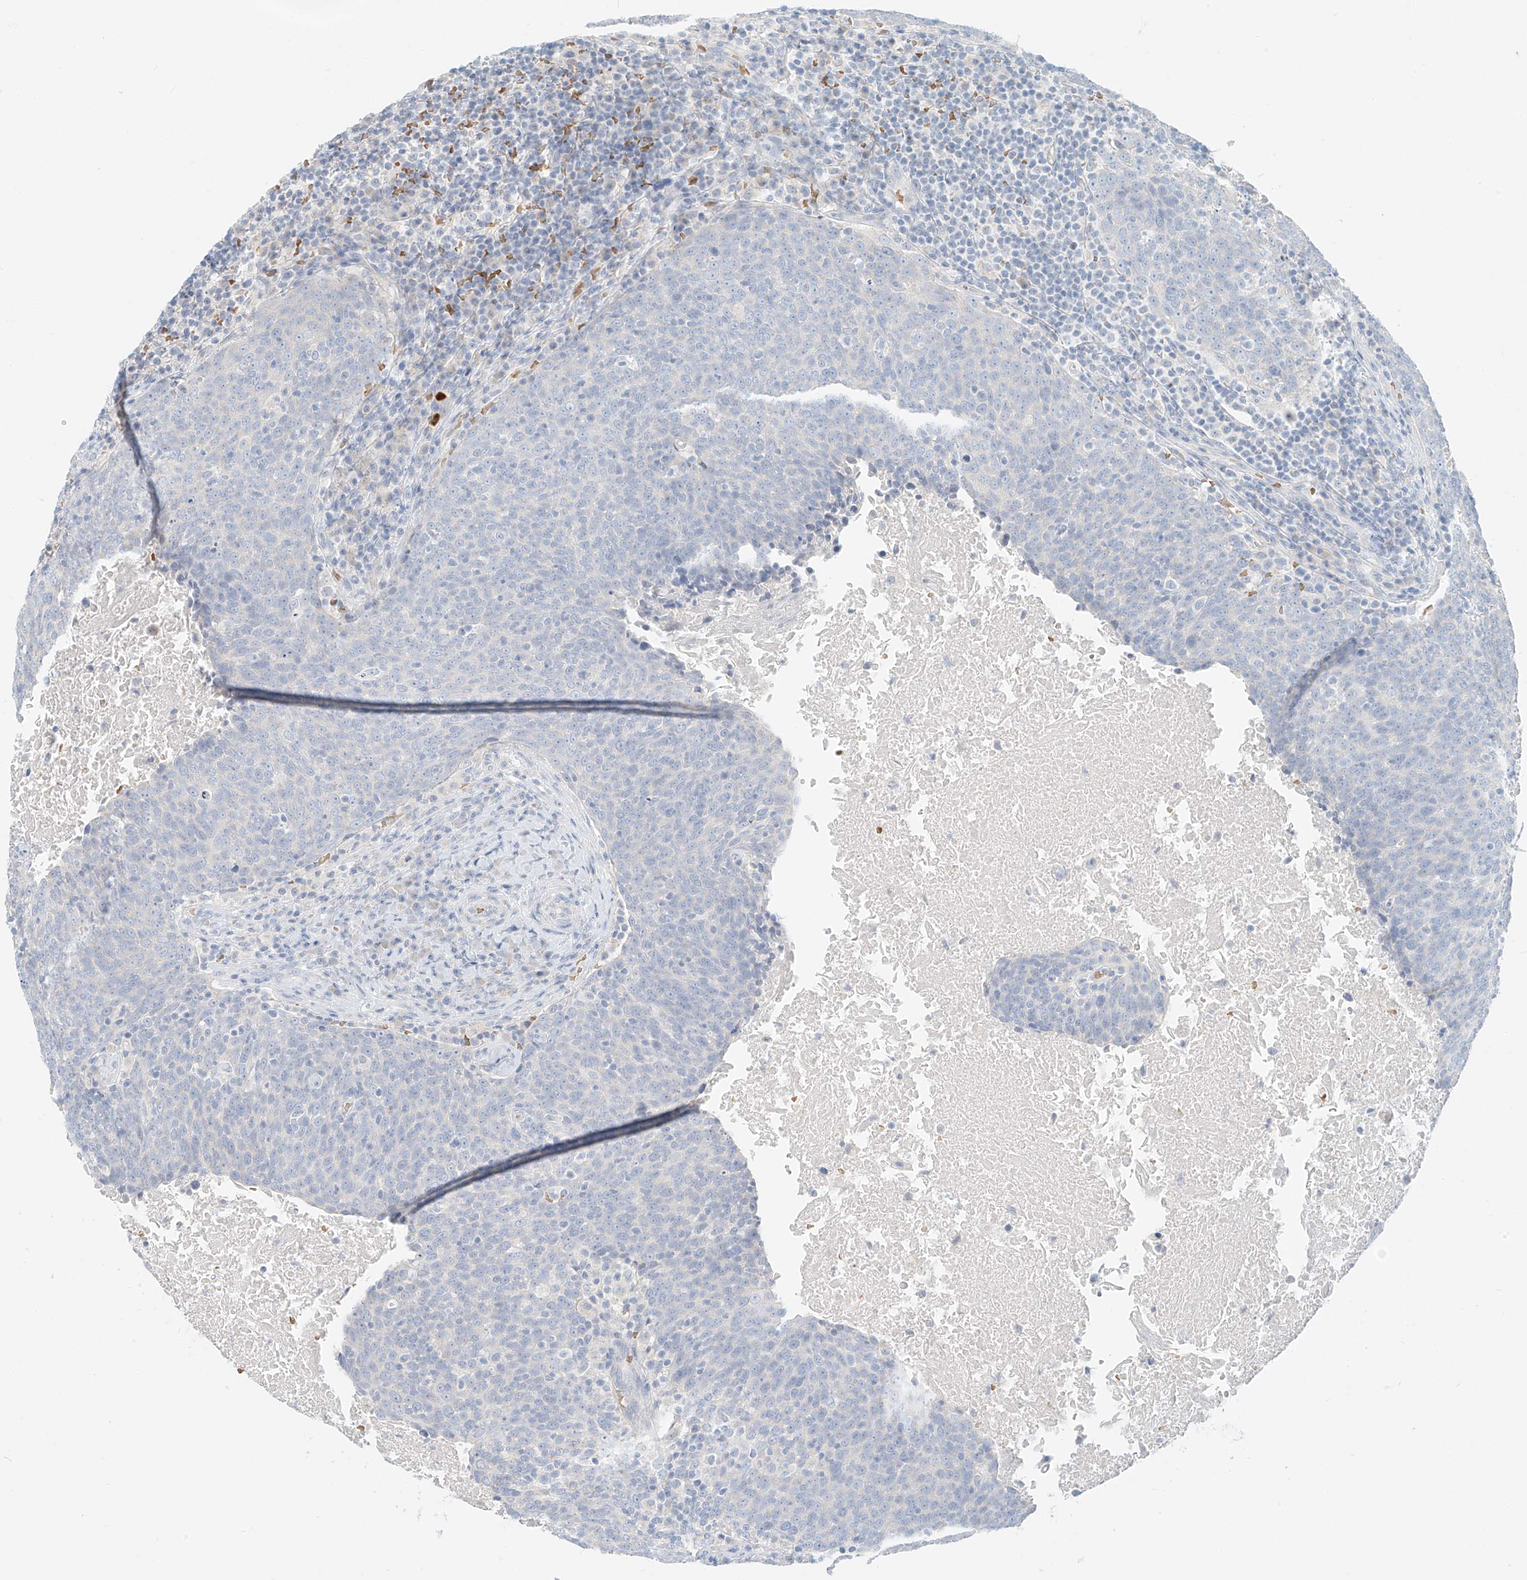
{"staining": {"intensity": "negative", "quantity": "none", "location": "none"}, "tissue": "head and neck cancer", "cell_type": "Tumor cells", "image_type": "cancer", "snomed": [{"axis": "morphology", "description": "Squamous cell carcinoma, NOS"}, {"axis": "morphology", "description": "Squamous cell carcinoma, metastatic, NOS"}, {"axis": "topography", "description": "Lymph node"}, {"axis": "topography", "description": "Head-Neck"}], "caption": "There is no significant staining in tumor cells of head and neck cancer. (DAB (3,3'-diaminobenzidine) immunohistochemistry (IHC), high magnification).", "gene": "PGC", "patient": {"sex": "male", "age": 62}}